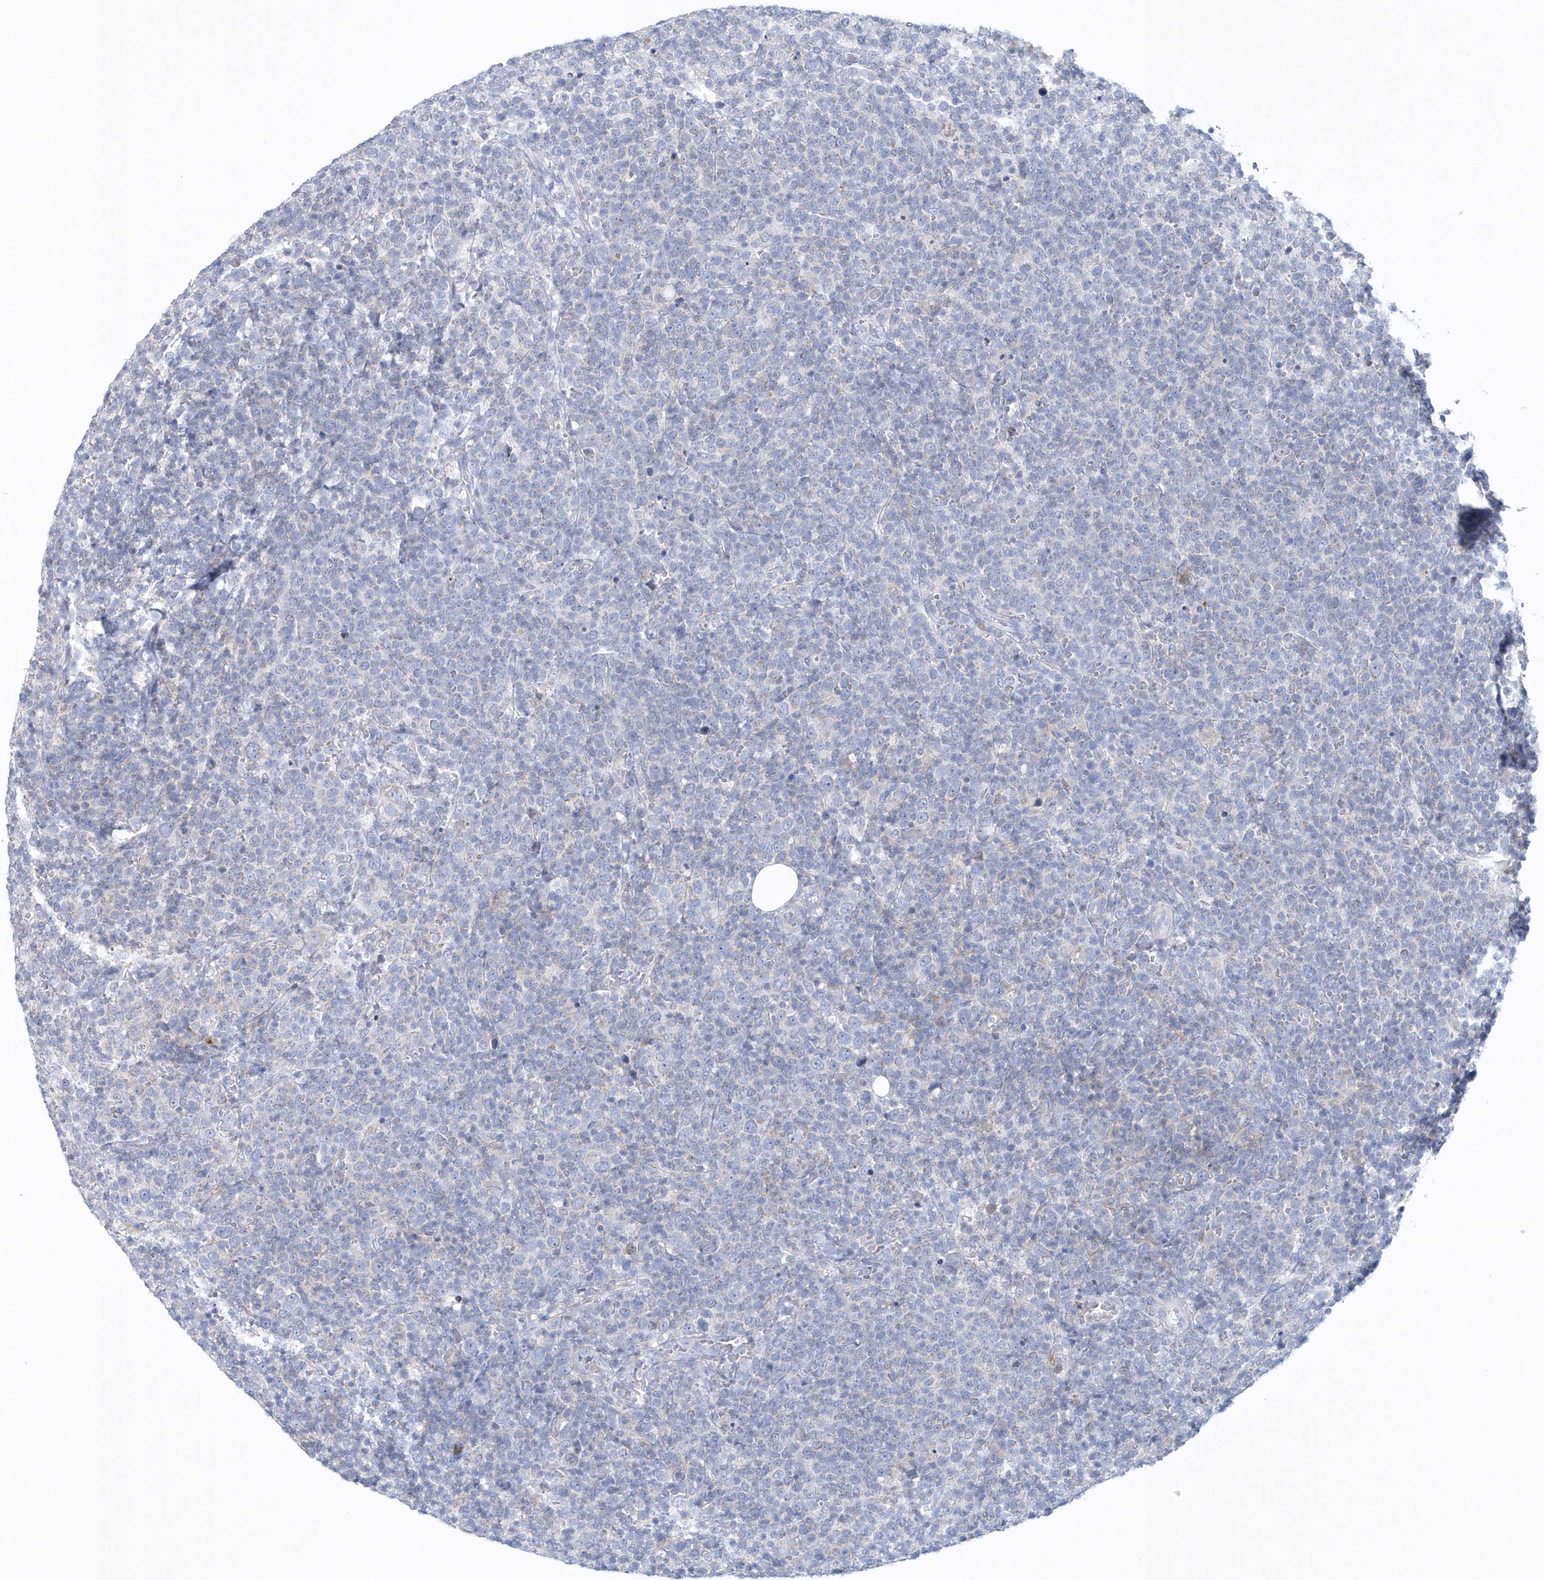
{"staining": {"intensity": "negative", "quantity": "none", "location": "none"}, "tissue": "lymphoma", "cell_type": "Tumor cells", "image_type": "cancer", "snomed": [{"axis": "morphology", "description": "Malignant lymphoma, non-Hodgkin's type, High grade"}, {"axis": "topography", "description": "Lymph node"}], "caption": "DAB (3,3'-diaminobenzidine) immunohistochemical staining of human lymphoma displays no significant staining in tumor cells. Brightfield microscopy of immunohistochemistry stained with DAB (3,3'-diaminobenzidine) (brown) and hematoxylin (blue), captured at high magnification.", "gene": "NIPAL1", "patient": {"sex": "male", "age": 61}}